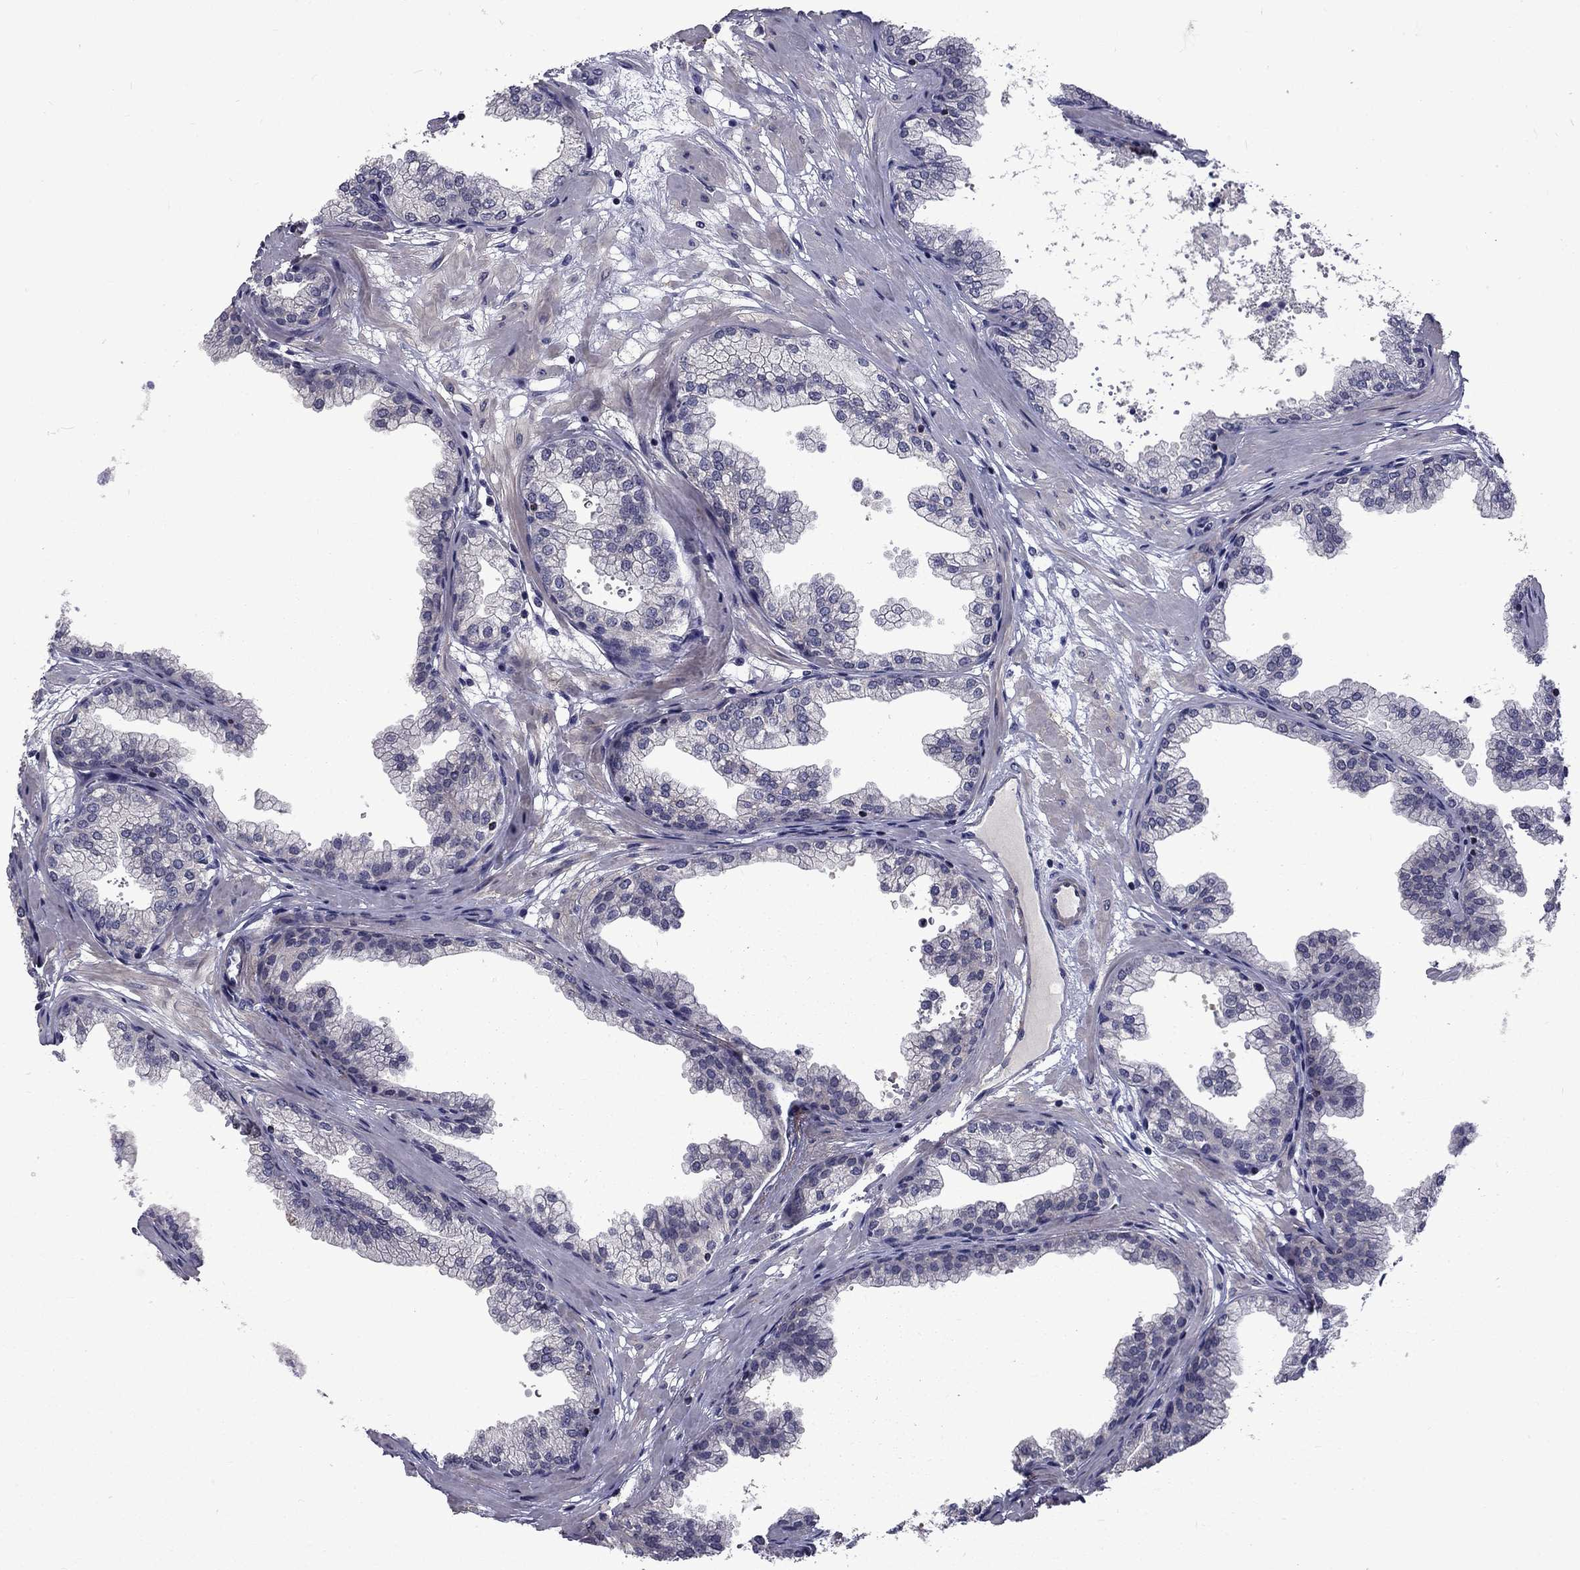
{"staining": {"intensity": "negative", "quantity": "none", "location": "none"}, "tissue": "prostate", "cell_type": "Glandular cells", "image_type": "normal", "snomed": [{"axis": "morphology", "description": "Normal tissue, NOS"}, {"axis": "topography", "description": "Prostate"}], "caption": "Image shows no protein positivity in glandular cells of unremarkable prostate.", "gene": "SNTA1", "patient": {"sex": "male", "age": 37}}